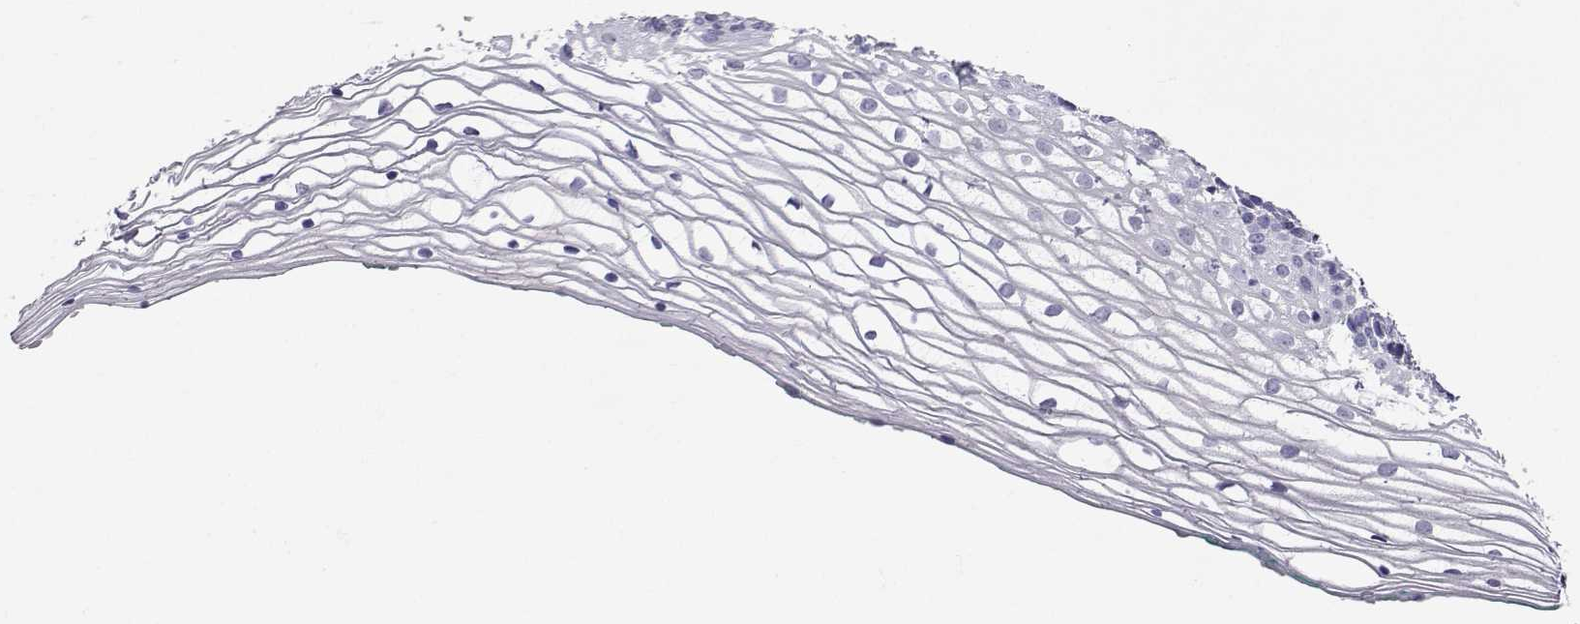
{"staining": {"intensity": "negative", "quantity": "none", "location": "none"}, "tissue": "vagina", "cell_type": "Squamous epithelial cells", "image_type": "normal", "snomed": [{"axis": "morphology", "description": "Normal tissue, NOS"}, {"axis": "topography", "description": "Vagina"}], "caption": "This is a micrograph of immunohistochemistry staining of unremarkable vagina, which shows no positivity in squamous epithelial cells.", "gene": "SLC6A3", "patient": {"sex": "female", "age": 36}}